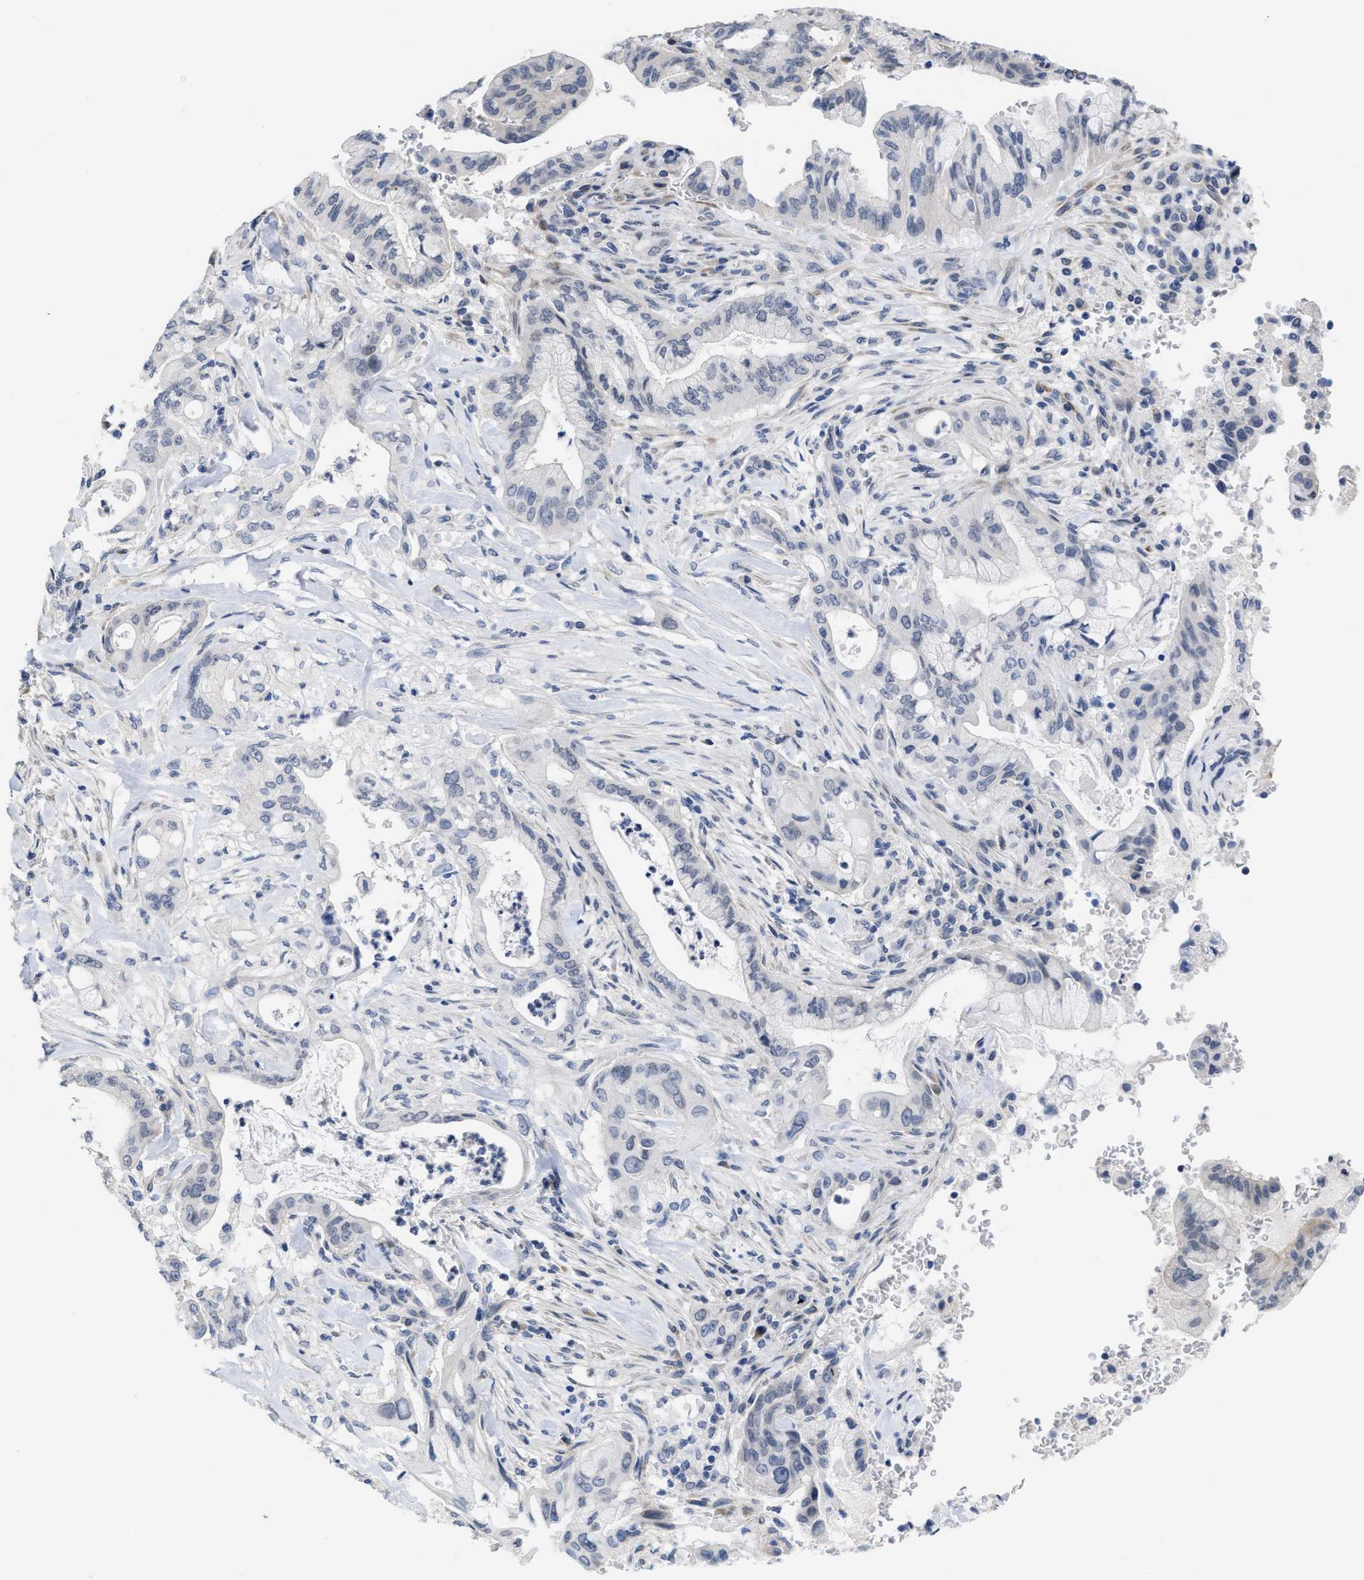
{"staining": {"intensity": "negative", "quantity": "none", "location": "none"}, "tissue": "pancreatic cancer", "cell_type": "Tumor cells", "image_type": "cancer", "snomed": [{"axis": "morphology", "description": "Adenocarcinoma, NOS"}, {"axis": "topography", "description": "Pancreas"}], "caption": "There is no significant staining in tumor cells of pancreatic cancer.", "gene": "ACKR1", "patient": {"sex": "female", "age": 73}}